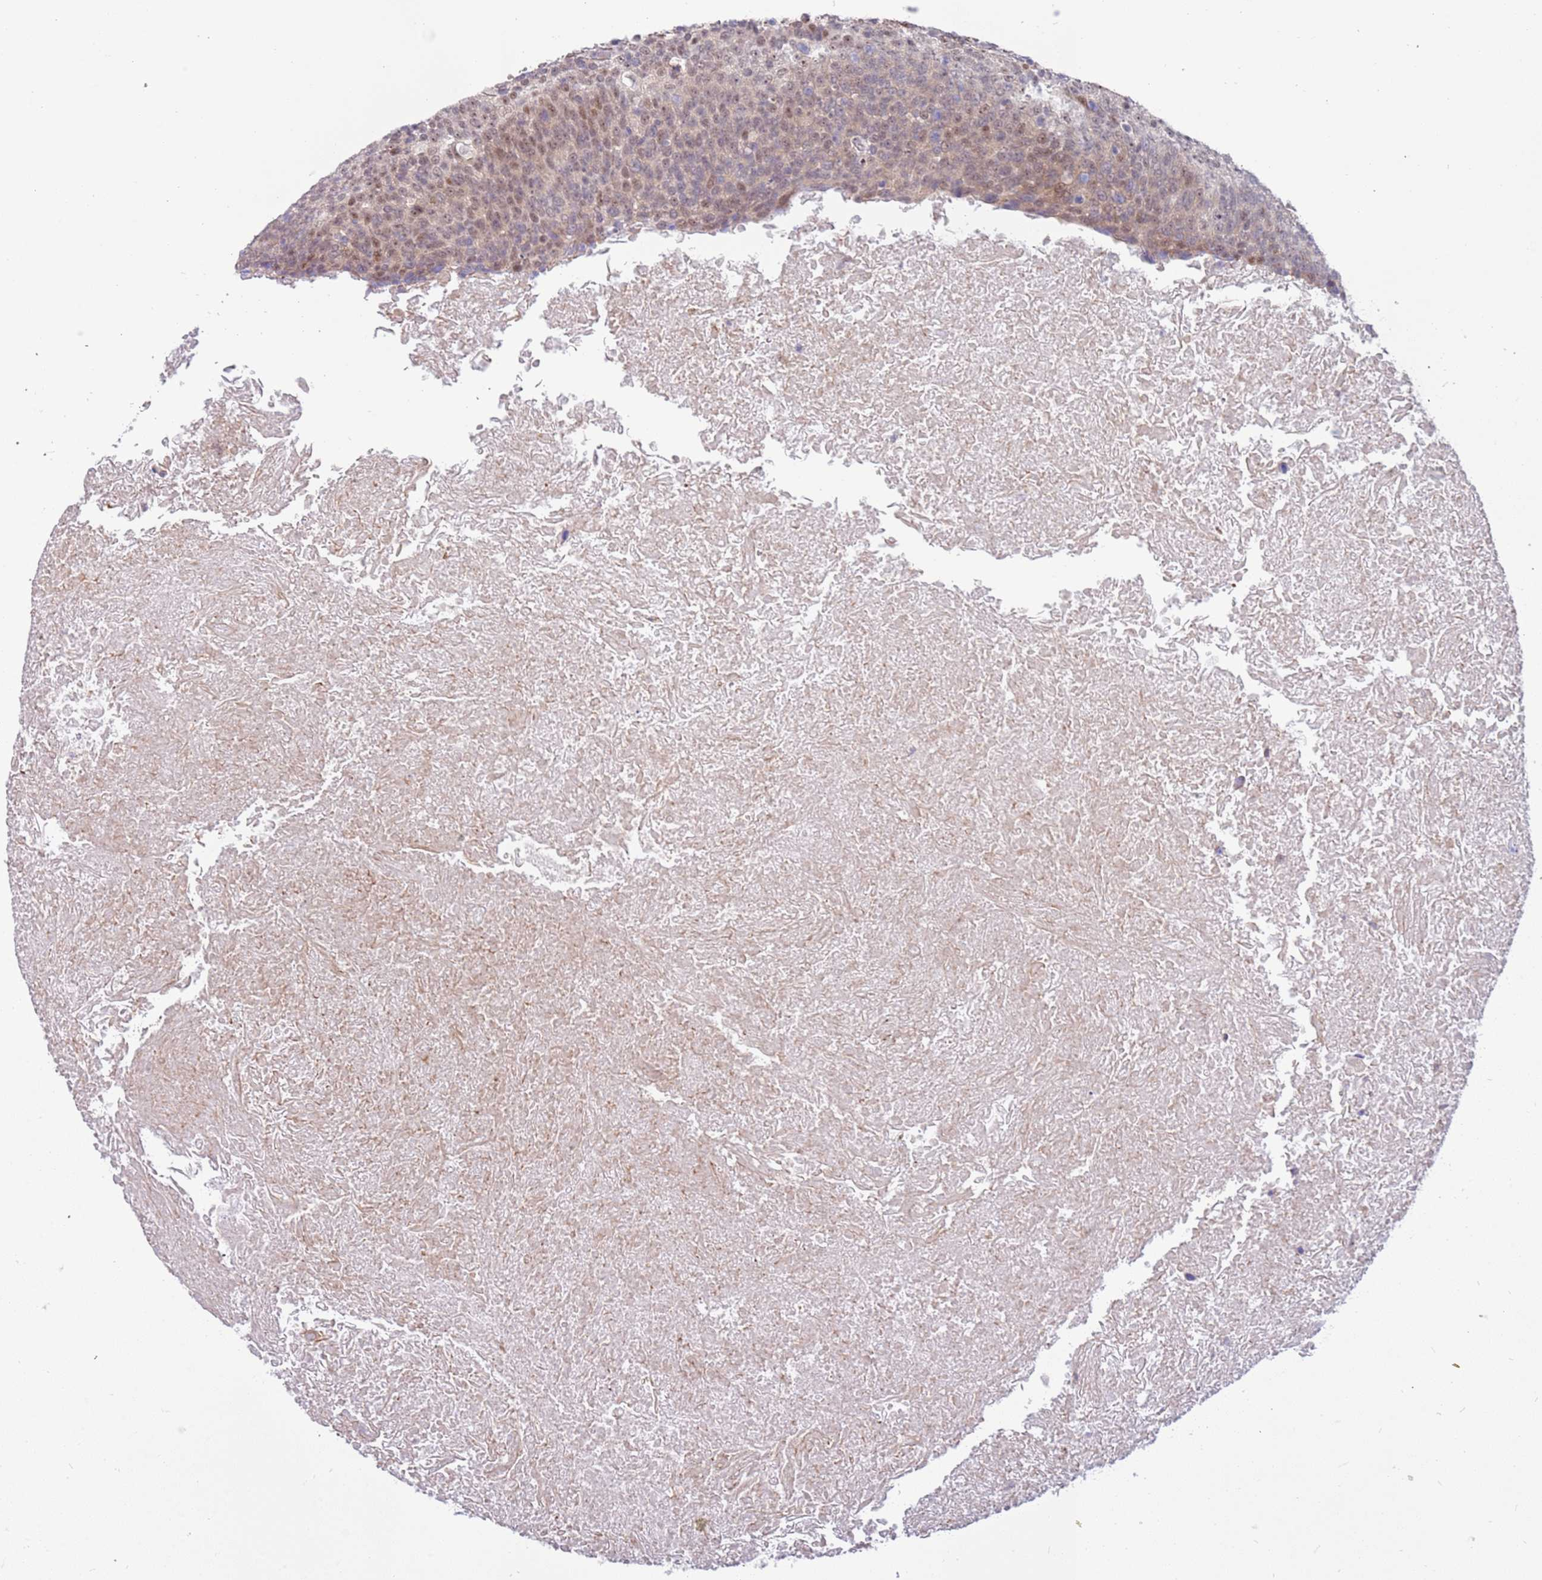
{"staining": {"intensity": "weak", "quantity": "25%-75%", "location": "cytoplasmic/membranous,nuclear"}, "tissue": "head and neck cancer", "cell_type": "Tumor cells", "image_type": "cancer", "snomed": [{"axis": "morphology", "description": "Squamous cell carcinoma, NOS"}, {"axis": "morphology", "description": "Squamous cell carcinoma, metastatic, NOS"}, {"axis": "topography", "description": "Lymph node"}, {"axis": "topography", "description": "Head-Neck"}], "caption": "Immunohistochemical staining of human head and neck cancer displays weak cytoplasmic/membranous and nuclear protein expression in approximately 25%-75% of tumor cells.", "gene": "LRMDA", "patient": {"sex": "male", "age": 62}}